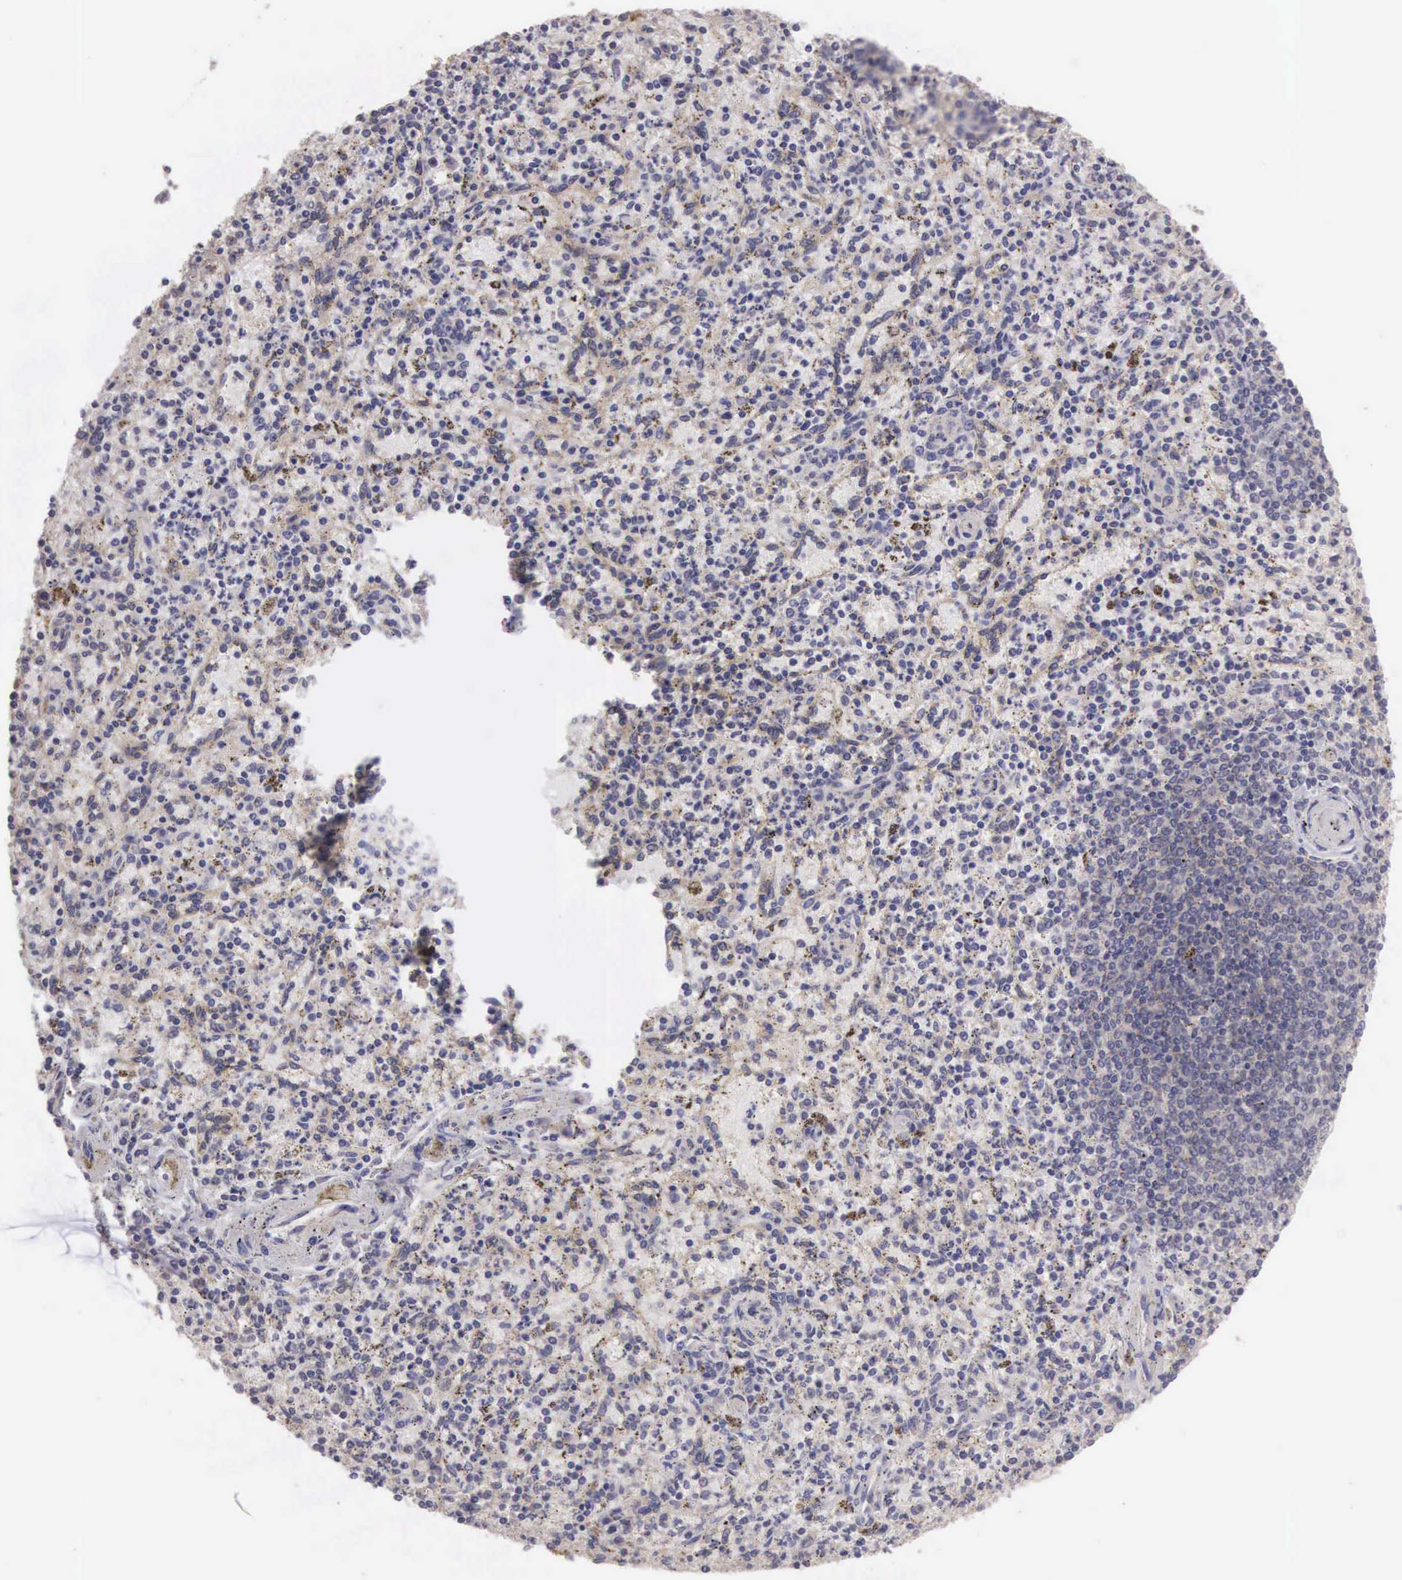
{"staining": {"intensity": "weak", "quantity": "25%-75%", "location": "cytoplasmic/membranous"}, "tissue": "spleen", "cell_type": "Cells in red pulp", "image_type": "normal", "snomed": [{"axis": "morphology", "description": "Normal tissue, NOS"}, {"axis": "topography", "description": "Spleen"}], "caption": "Human spleen stained with a brown dye reveals weak cytoplasmic/membranous positive expression in about 25%-75% of cells in red pulp.", "gene": "CDC45", "patient": {"sex": "male", "age": 72}}